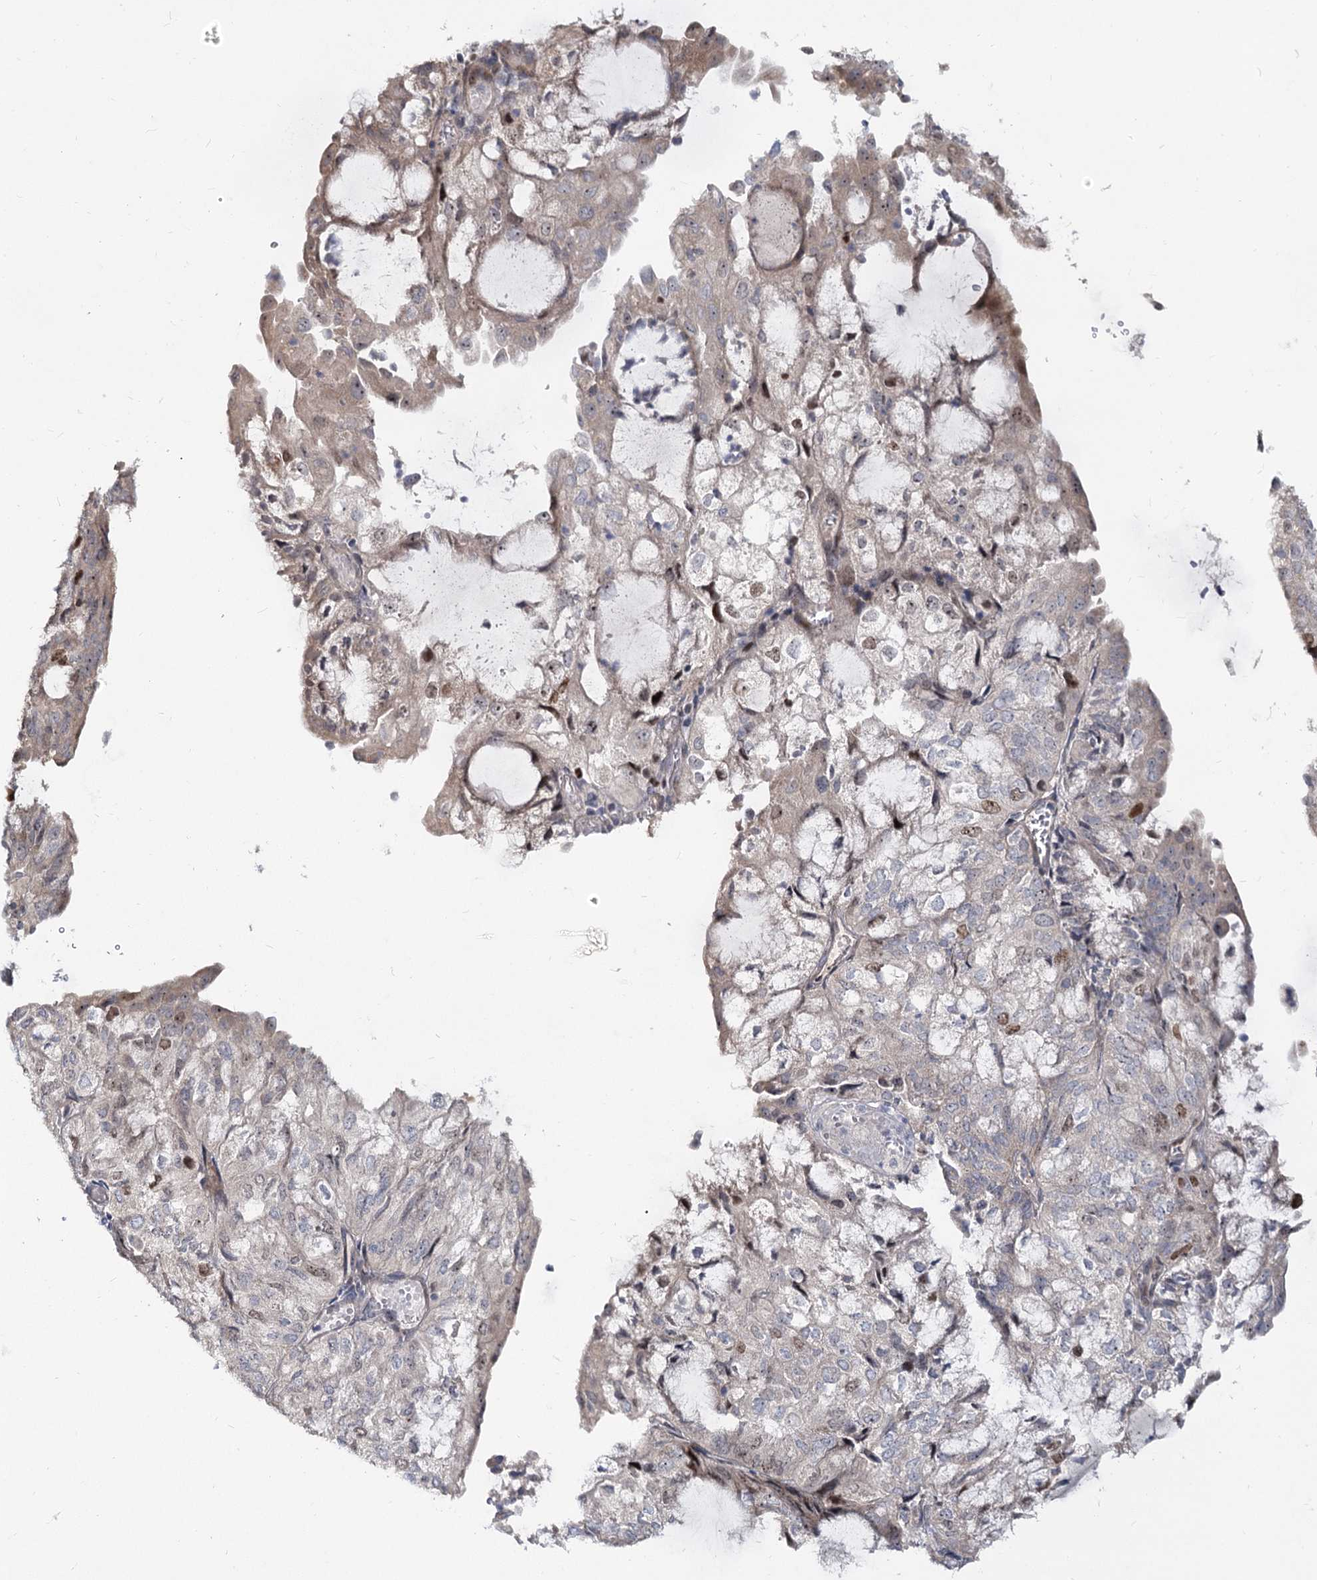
{"staining": {"intensity": "moderate", "quantity": "<25%", "location": "nuclear"}, "tissue": "endometrial cancer", "cell_type": "Tumor cells", "image_type": "cancer", "snomed": [{"axis": "morphology", "description": "Adenocarcinoma, NOS"}, {"axis": "topography", "description": "Endometrium"}], "caption": "Immunohistochemistry (DAB (3,3'-diaminobenzidine)) staining of endometrial cancer (adenocarcinoma) reveals moderate nuclear protein staining in about <25% of tumor cells. (Stains: DAB (3,3'-diaminobenzidine) in brown, nuclei in blue, Microscopy: brightfield microscopy at high magnification).", "gene": "PIK3C2A", "patient": {"sex": "female", "age": 81}}